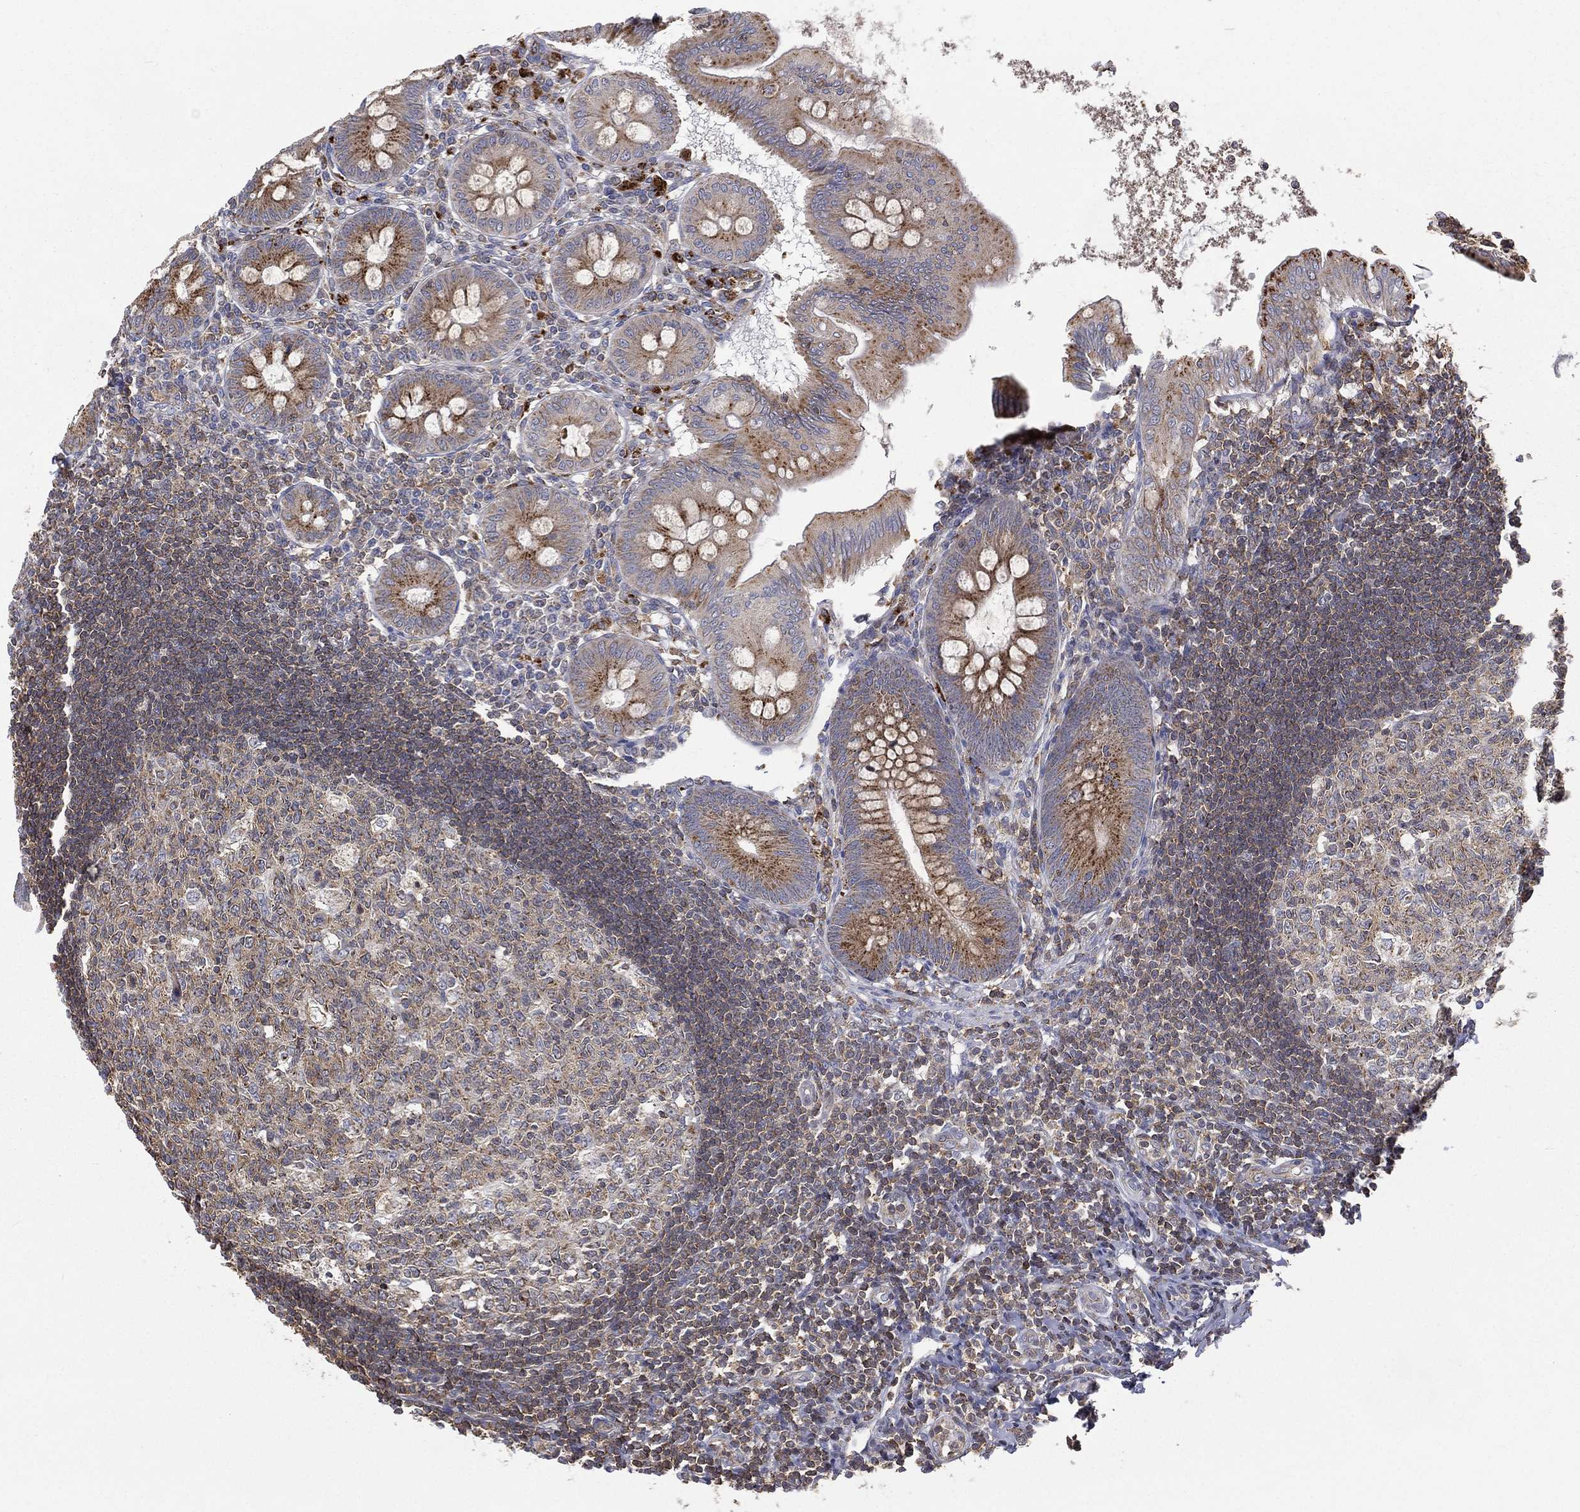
{"staining": {"intensity": "moderate", "quantity": ">75%", "location": "cytoplasmic/membranous"}, "tissue": "appendix", "cell_type": "Glandular cells", "image_type": "normal", "snomed": [{"axis": "morphology", "description": "Normal tissue, NOS"}, {"axis": "morphology", "description": "Inflammation, NOS"}, {"axis": "topography", "description": "Appendix"}], "caption": "The immunohistochemical stain labels moderate cytoplasmic/membranous positivity in glandular cells of benign appendix.", "gene": "RIN3", "patient": {"sex": "male", "age": 16}}